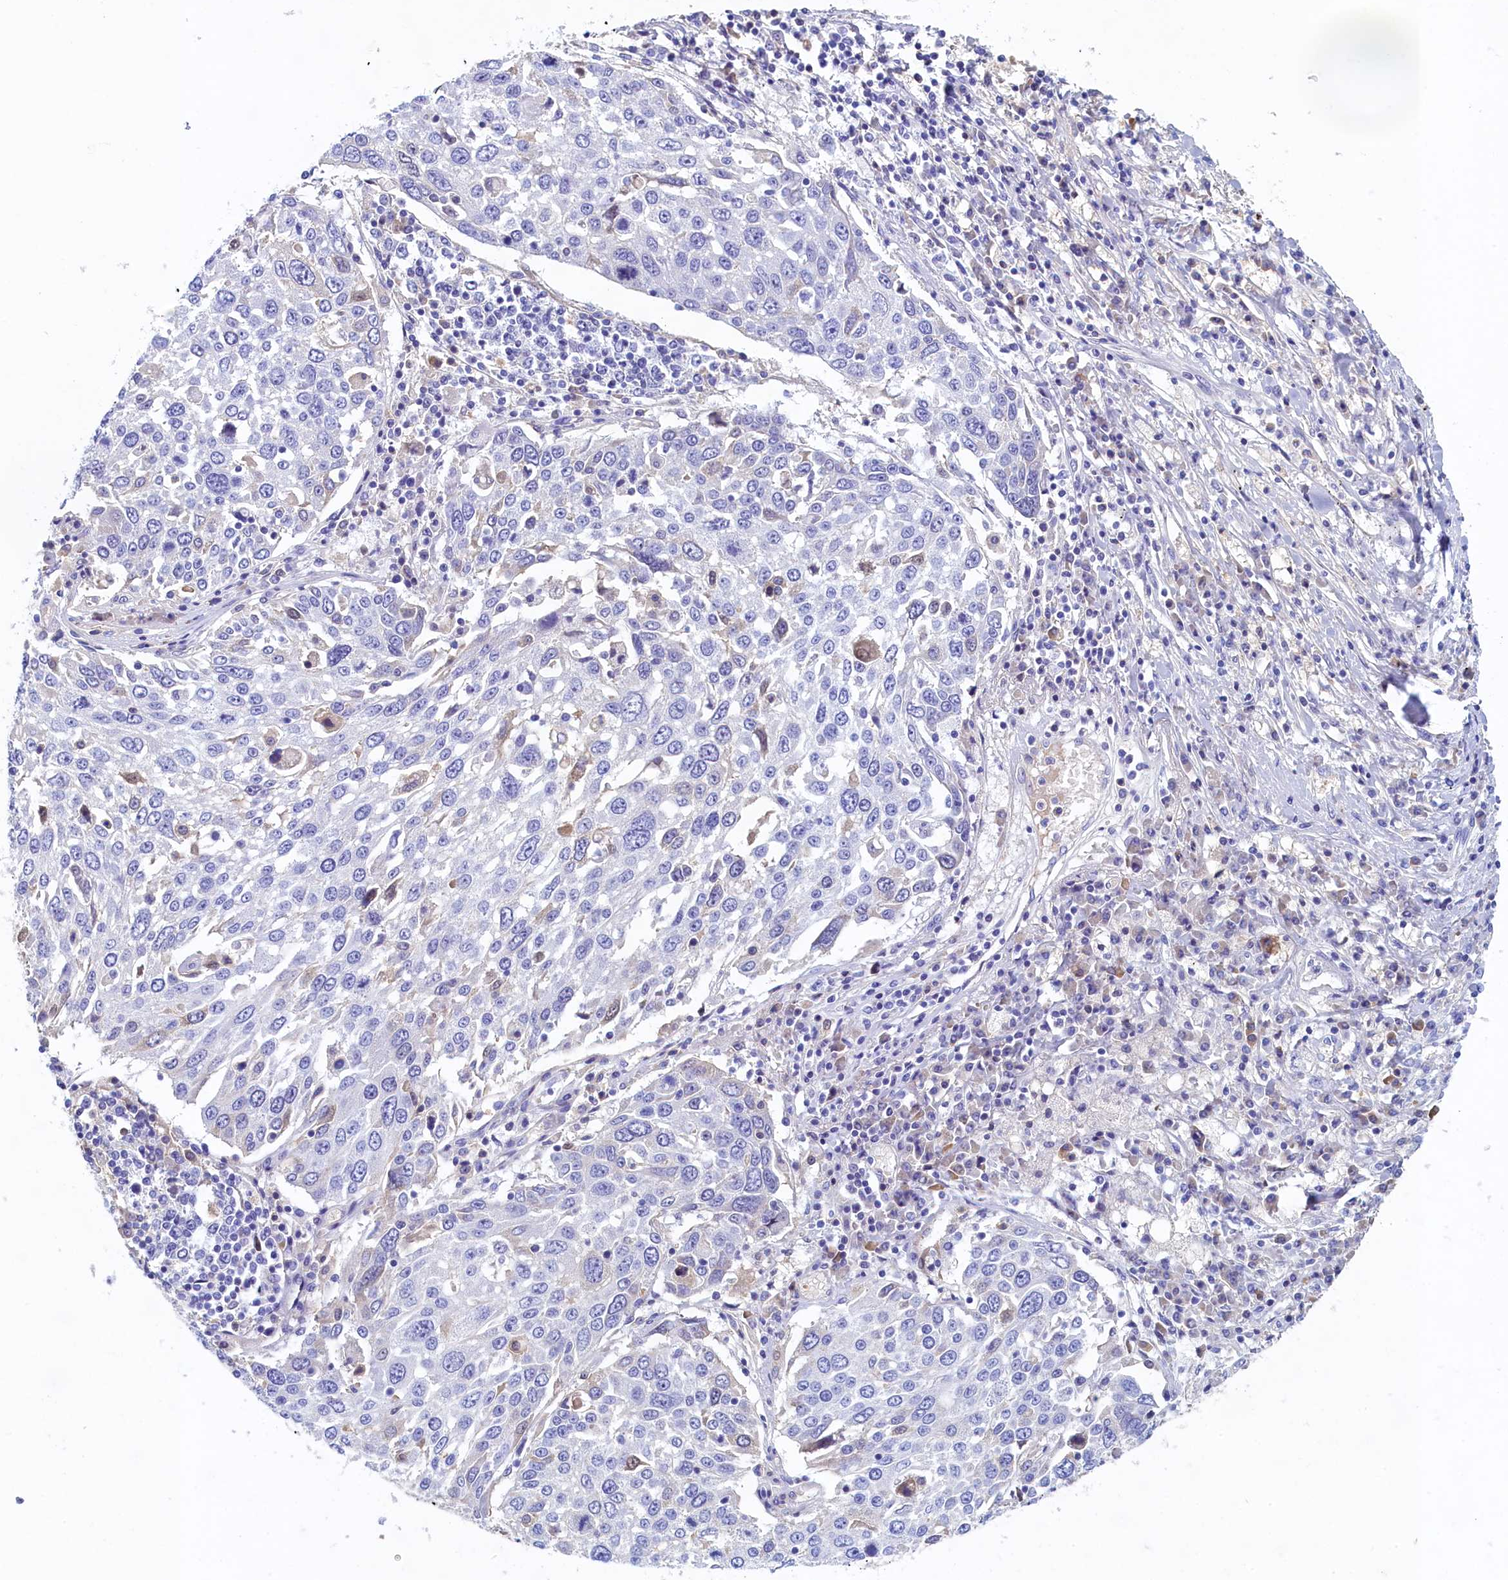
{"staining": {"intensity": "negative", "quantity": "none", "location": "none"}, "tissue": "lung cancer", "cell_type": "Tumor cells", "image_type": "cancer", "snomed": [{"axis": "morphology", "description": "Squamous cell carcinoma, NOS"}, {"axis": "topography", "description": "Lung"}], "caption": "High power microscopy image of an immunohistochemistry (IHC) image of lung cancer (squamous cell carcinoma), revealing no significant positivity in tumor cells.", "gene": "GUCA1C", "patient": {"sex": "male", "age": 65}}